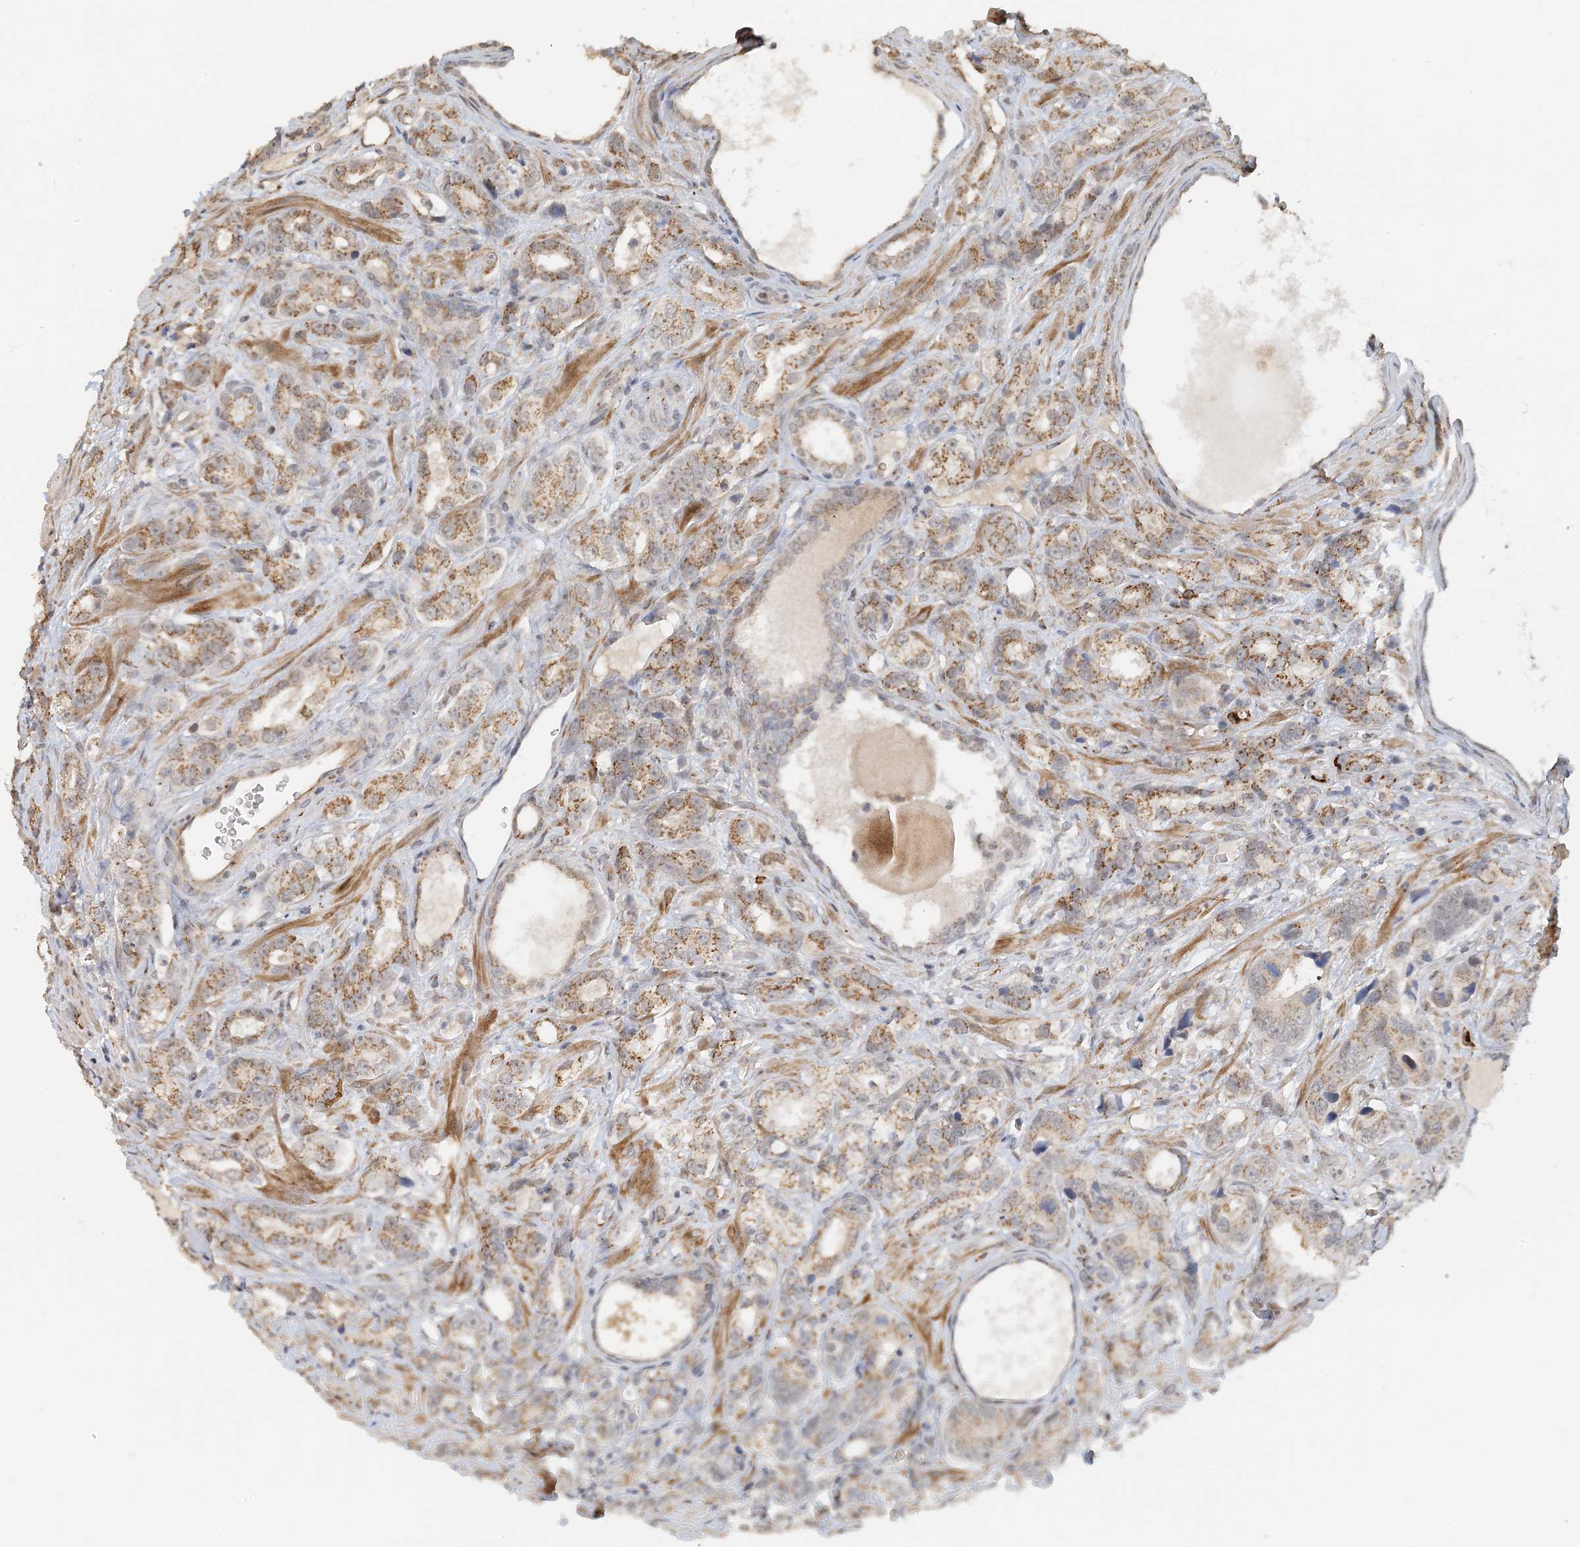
{"staining": {"intensity": "moderate", "quantity": ">75%", "location": "cytoplasmic/membranous"}, "tissue": "prostate cancer", "cell_type": "Tumor cells", "image_type": "cancer", "snomed": [{"axis": "morphology", "description": "Adenocarcinoma, High grade"}, {"axis": "topography", "description": "Prostate"}], "caption": "Prostate adenocarcinoma (high-grade) tissue displays moderate cytoplasmic/membranous staining in approximately >75% of tumor cells, visualized by immunohistochemistry. The staining was performed using DAB to visualize the protein expression in brown, while the nuclei were stained in blue with hematoxylin (Magnification: 20x).", "gene": "ZCCHC4", "patient": {"sex": "male", "age": 62}}